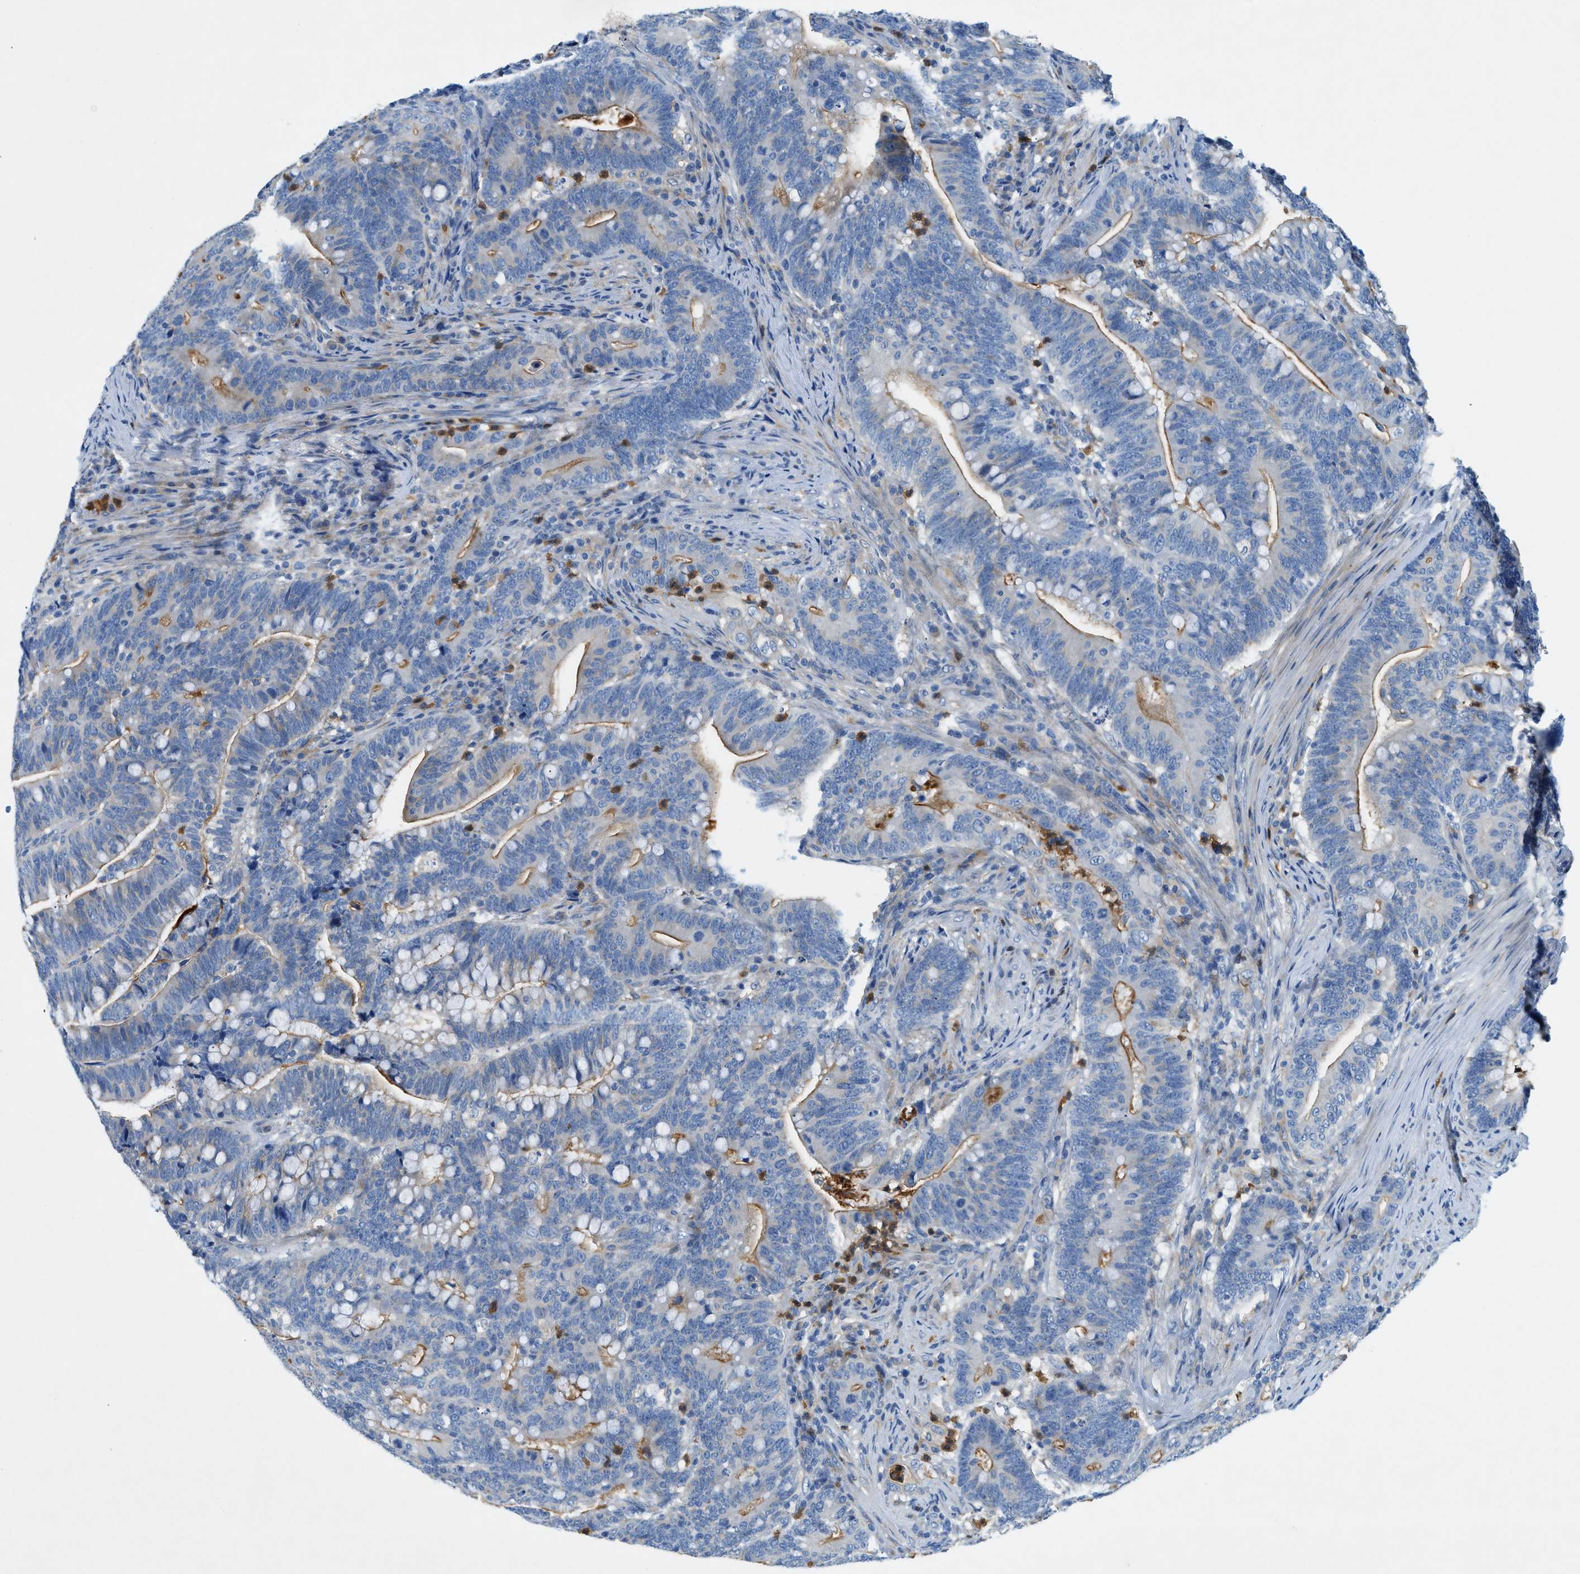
{"staining": {"intensity": "moderate", "quantity": "25%-75%", "location": "cytoplasmic/membranous"}, "tissue": "colorectal cancer", "cell_type": "Tumor cells", "image_type": "cancer", "snomed": [{"axis": "morphology", "description": "Normal tissue, NOS"}, {"axis": "morphology", "description": "Adenocarcinoma, NOS"}, {"axis": "topography", "description": "Colon"}], "caption": "A medium amount of moderate cytoplasmic/membranous staining is appreciated in approximately 25%-75% of tumor cells in colorectal cancer tissue.", "gene": "ZDHHC13", "patient": {"sex": "female", "age": 66}}